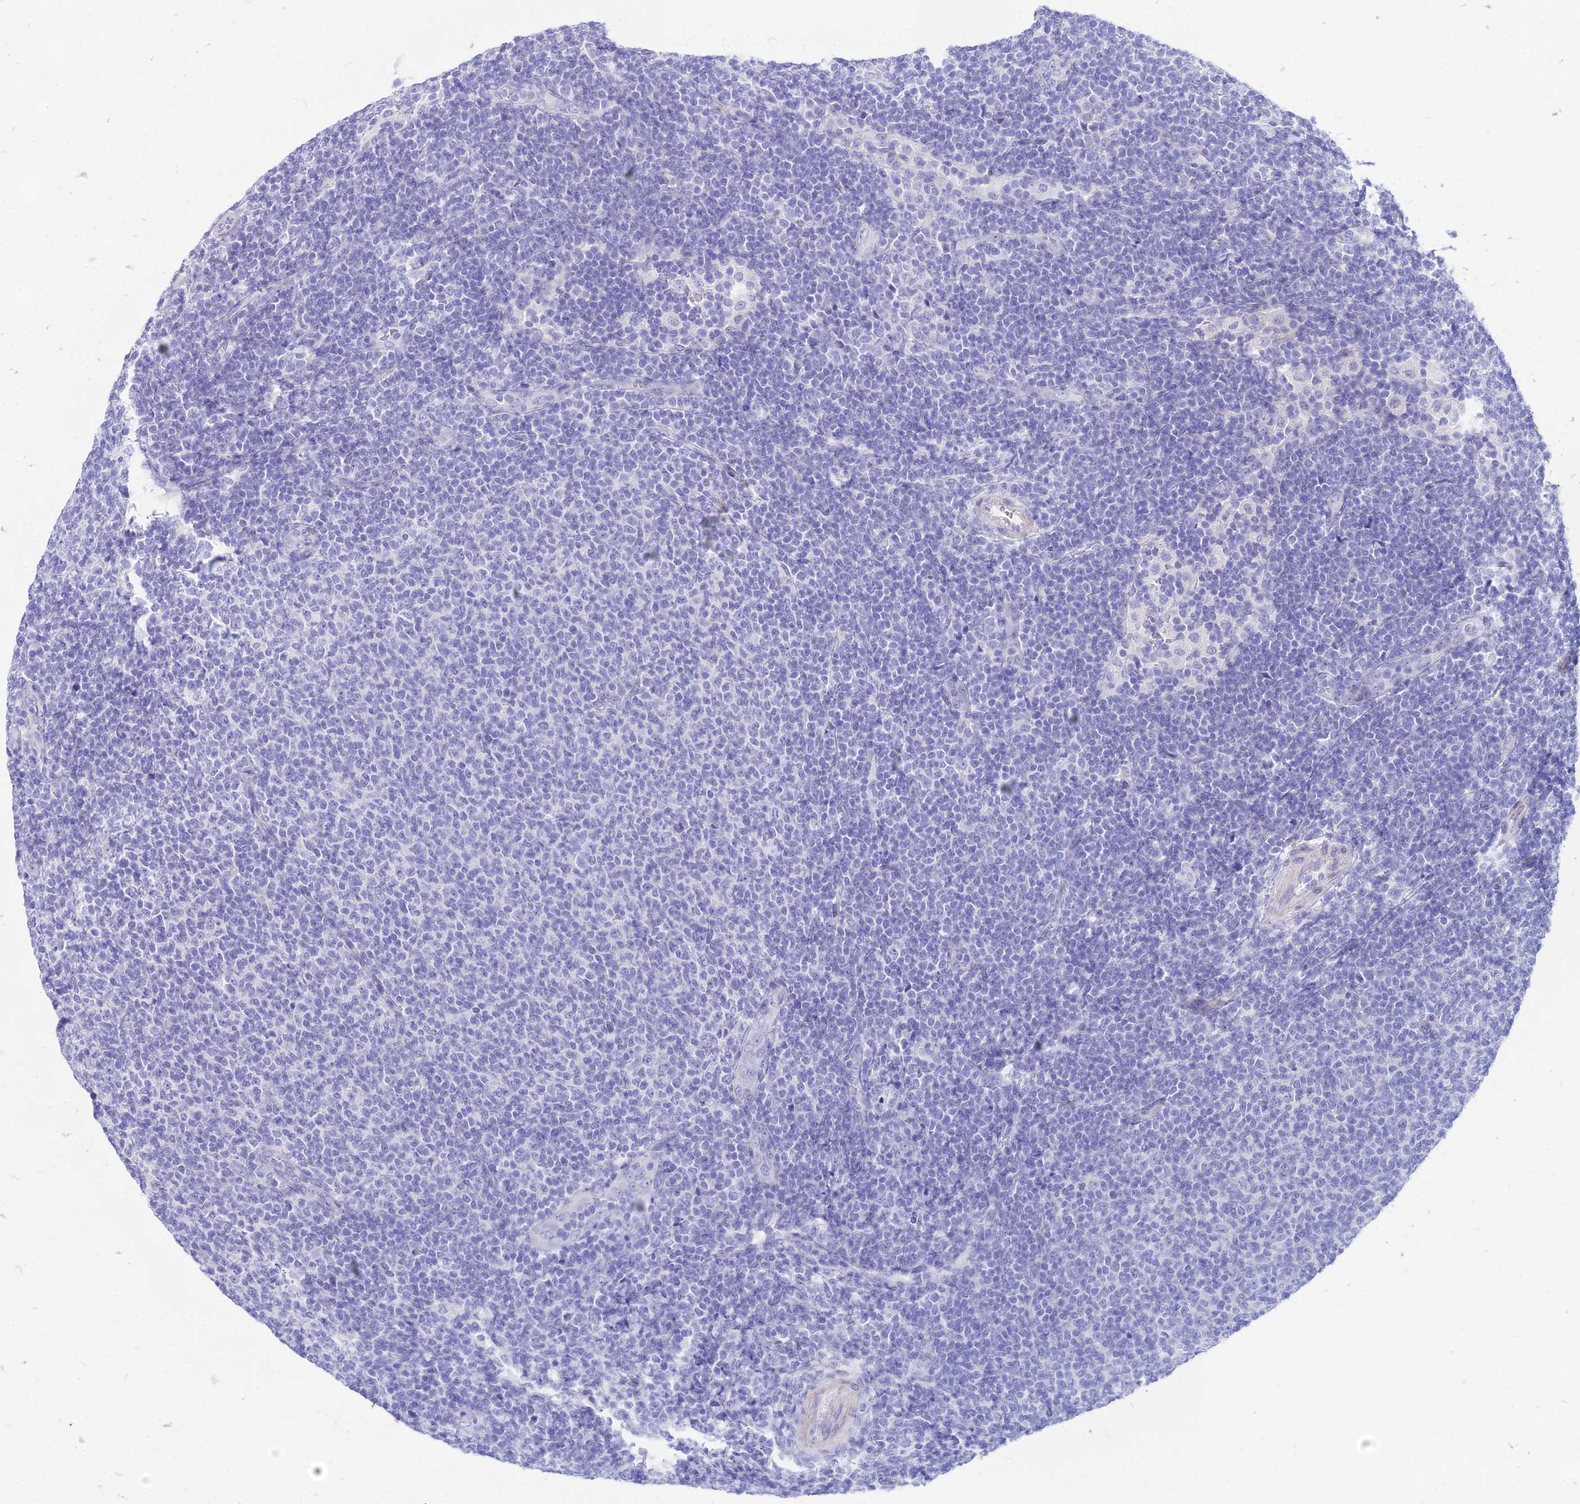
{"staining": {"intensity": "negative", "quantity": "none", "location": "none"}, "tissue": "lymphoma", "cell_type": "Tumor cells", "image_type": "cancer", "snomed": [{"axis": "morphology", "description": "Malignant lymphoma, non-Hodgkin's type, Low grade"}, {"axis": "topography", "description": "Lymph node"}], "caption": "Tumor cells show no significant expression in lymphoma.", "gene": "TAC3", "patient": {"sex": "male", "age": 66}}